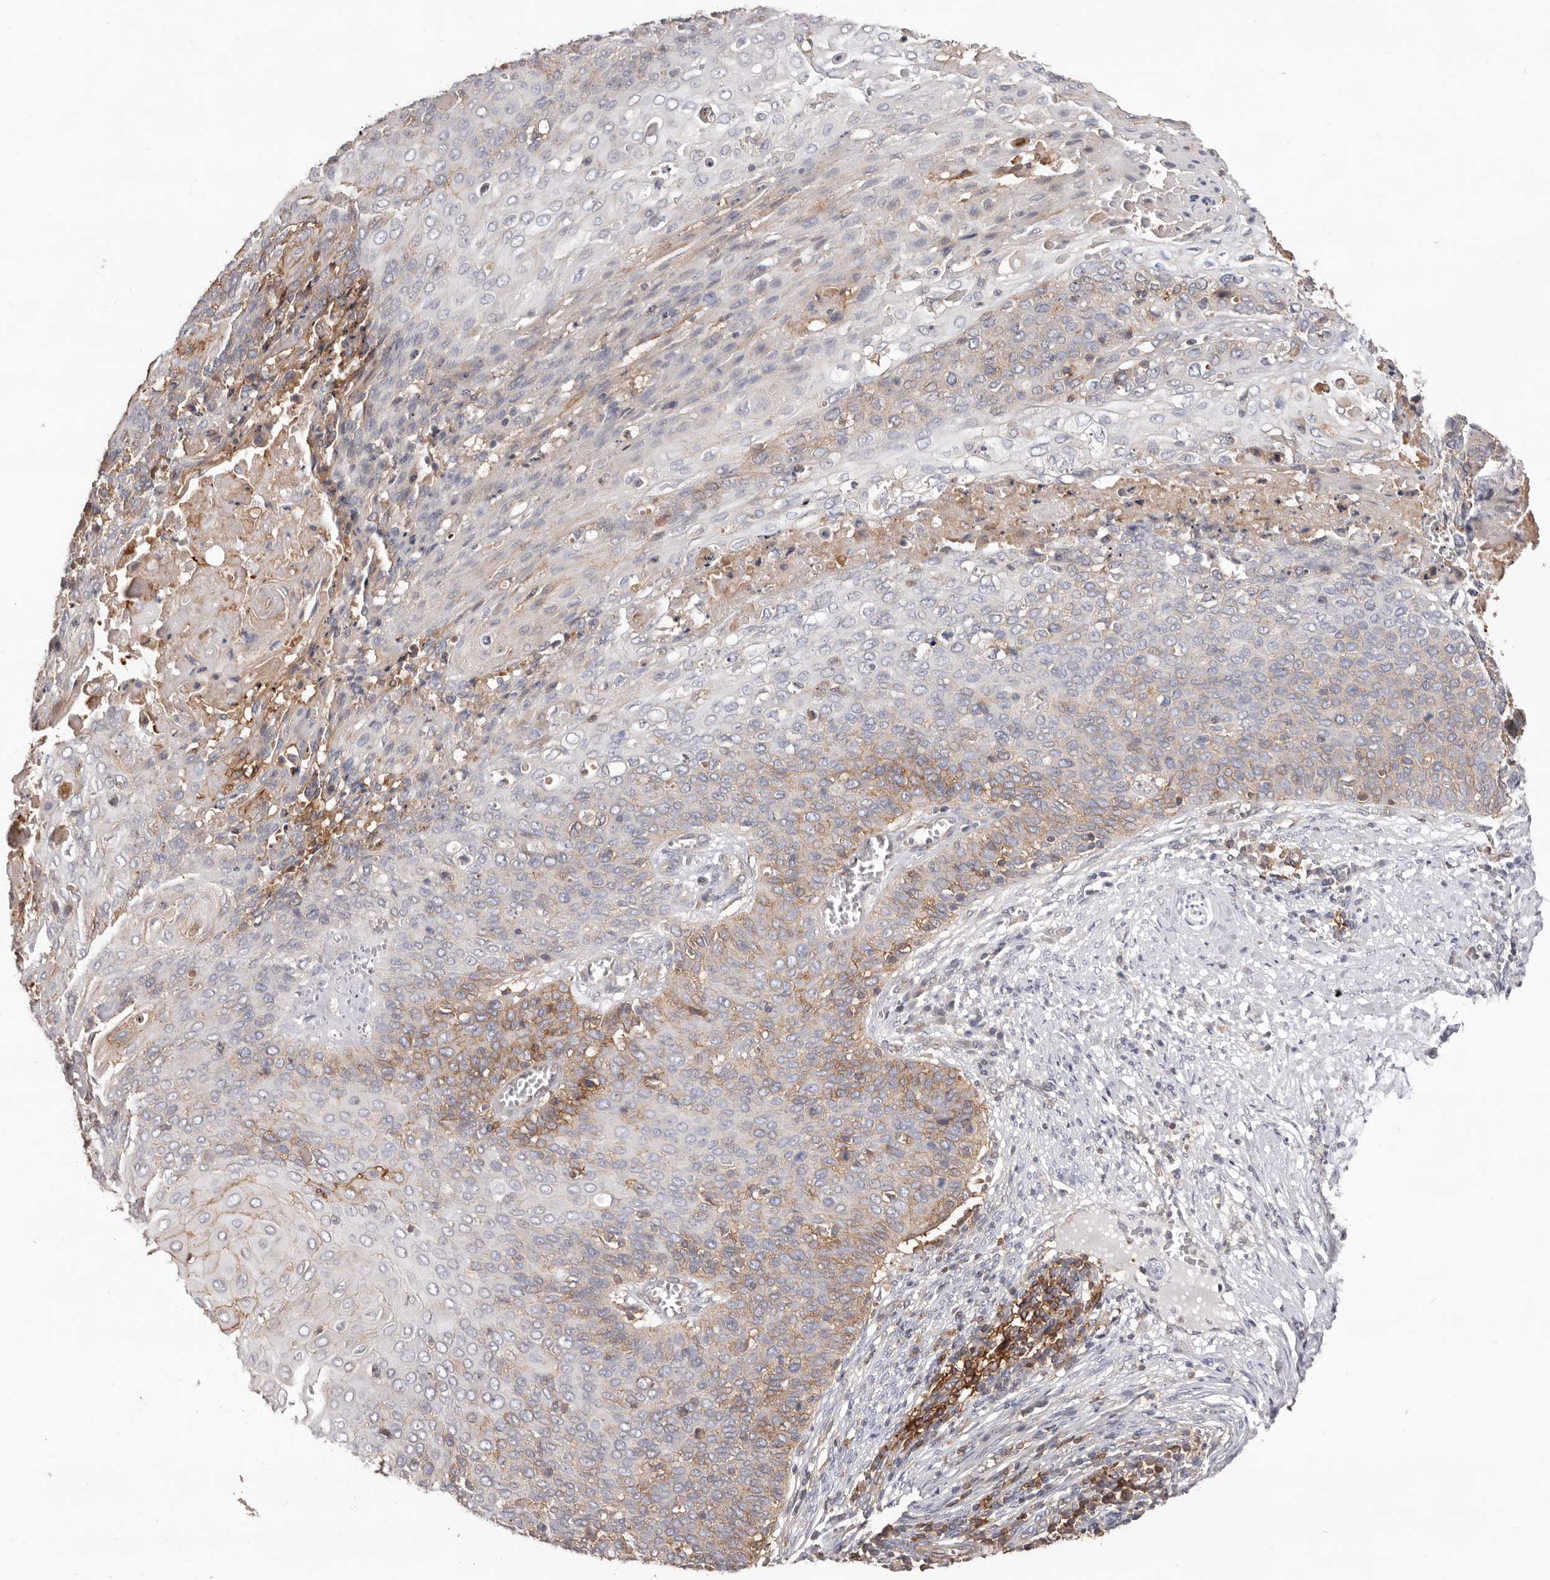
{"staining": {"intensity": "moderate", "quantity": "25%-75%", "location": "cytoplasmic/membranous"}, "tissue": "cervical cancer", "cell_type": "Tumor cells", "image_type": "cancer", "snomed": [{"axis": "morphology", "description": "Squamous cell carcinoma, NOS"}, {"axis": "topography", "description": "Cervix"}], "caption": "Immunohistochemical staining of cervical cancer displays medium levels of moderate cytoplasmic/membranous protein positivity in about 25%-75% of tumor cells.", "gene": "MMACHC", "patient": {"sex": "female", "age": 39}}